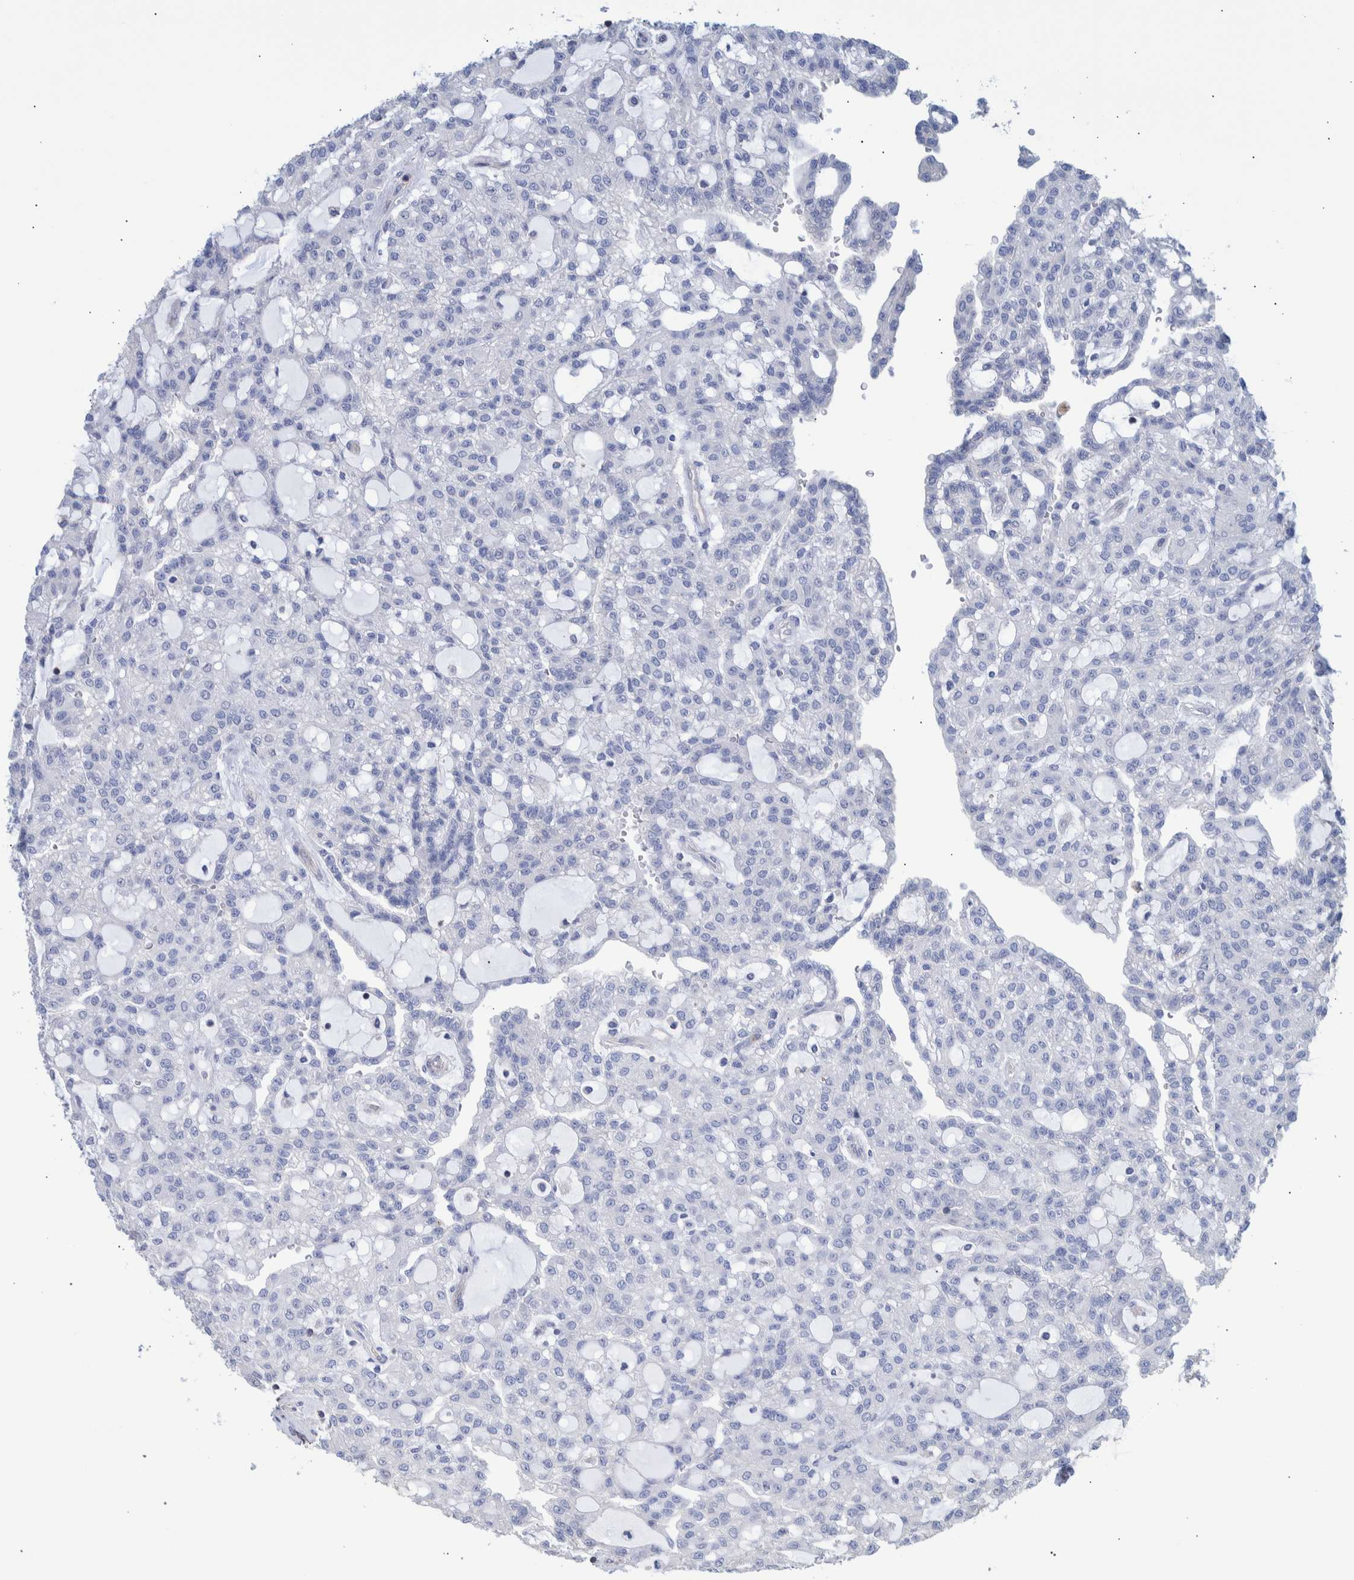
{"staining": {"intensity": "negative", "quantity": "none", "location": "none"}, "tissue": "renal cancer", "cell_type": "Tumor cells", "image_type": "cancer", "snomed": [{"axis": "morphology", "description": "Adenocarcinoma, NOS"}, {"axis": "topography", "description": "Kidney"}], "caption": "DAB immunohistochemical staining of human renal adenocarcinoma demonstrates no significant positivity in tumor cells.", "gene": "PPP3CC", "patient": {"sex": "male", "age": 63}}